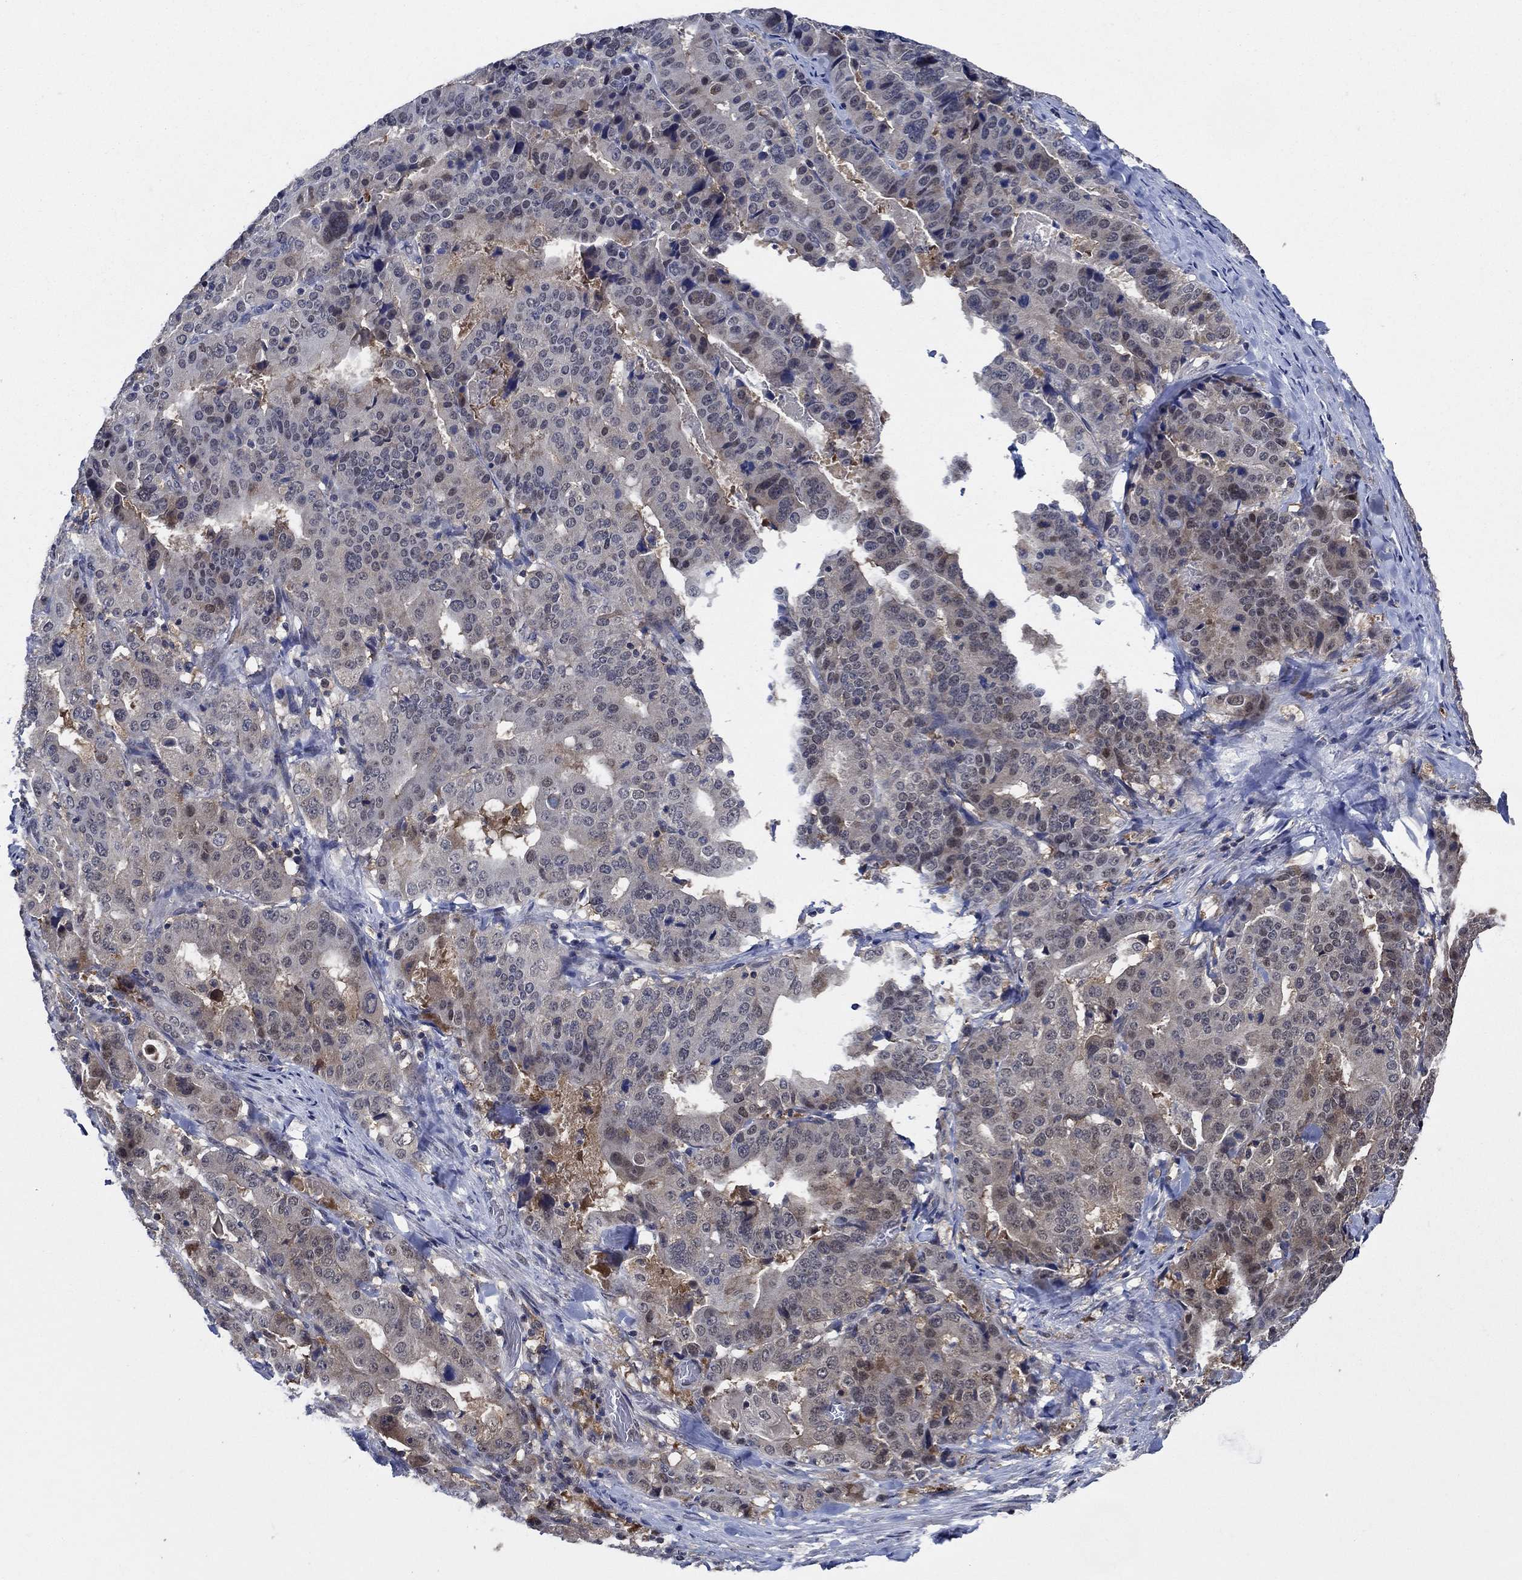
{"staining": {"intensity": "weak", "quantity": "25%-75%", "location": "cytoplasmic/membranous"}, "tissue": "stomach cancer", "cell_type": "Tumor cells", "image_type": "cancer", "snomed": [{"axis": "morphology", "description": "Adenocarcinoma, NOS"}, {"axis": "topography", "description": "Stomach"}], "caption": "Stomach adenocarcinoma stained for a protein (brown) reveals weak cytoplasmic/membranous positive positivity in approximately 25%-75% of tumor cells.", "gene": "DACT1", "patient": {"sex": "male", "age": 48}}